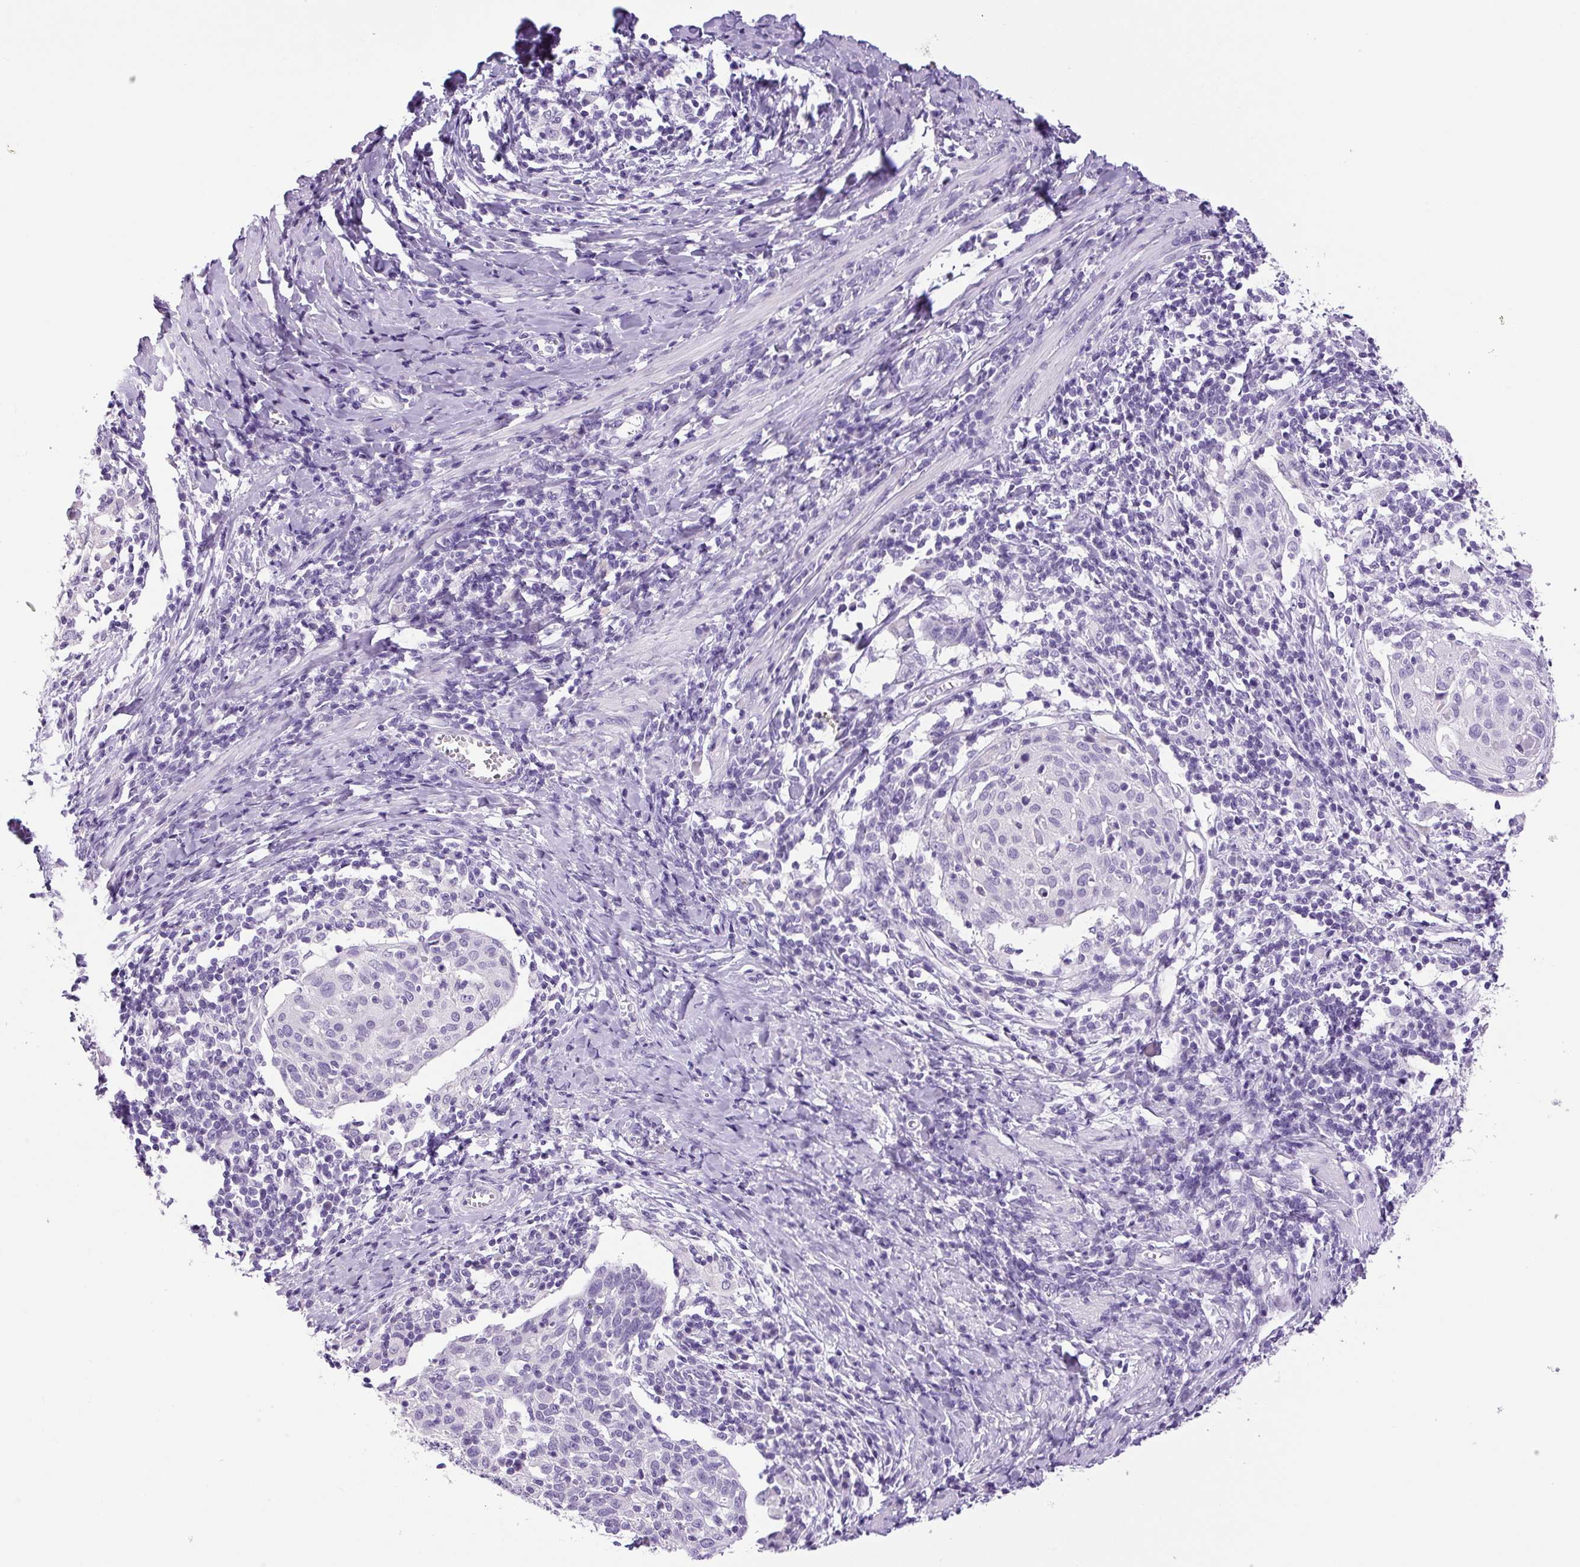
{"staining": {"intensity": "negative", "quantity": "none", "location": "none"}, "tissue": "cervical cancer", "cell_type": "Tumor cells", "image_type": "cancer", "snomed": [{"axis": "morphology", "description": "Squamous cell carcinoma, NOS"}, {"axis": "topography", "description": "Cervix"}], "caption": "This photomicrograph is of cervical cancer stained with IHC to label a protein in brown with the nuclei are counter-stained blue. There is no staining in tumor cells.", "gene": "CHGA", "patient": {"sex": "female", "age": 52}}